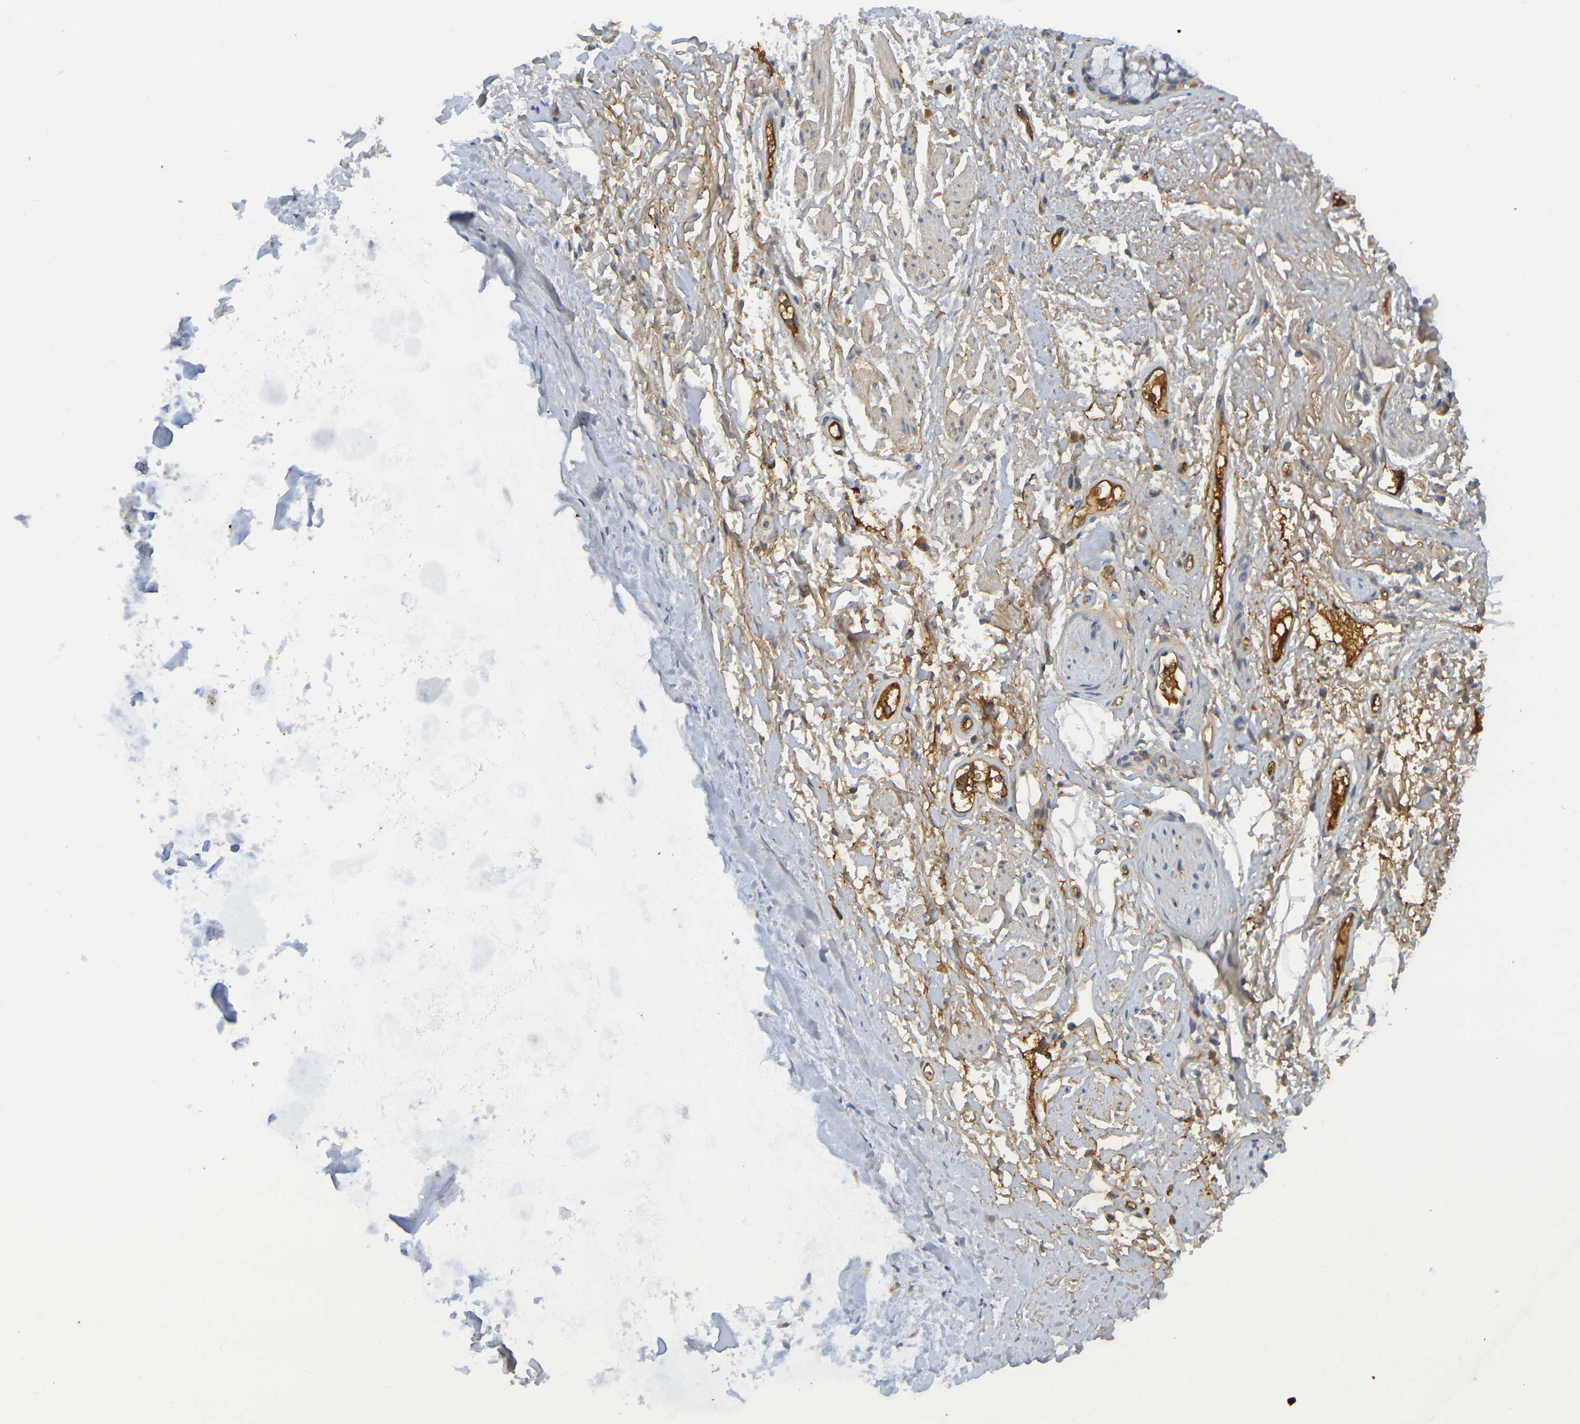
{"staining": {"intensity": "weak", "quantity": "25%-75%", "location": "cytoplasmic/membranous"}, "tissue": "adipose tissue", "cell_type": "Adipocytes", "image_type": "normal", "snomed": [{"axis": "morphology", "description": "Normal tissue, NOS"}, {"axis": "topography", "description": "Cartilage tissue"}, {"axis": "topography", "description": "Bronchus"}], "caption": "Adipocytes display low levels of weak cytoplasmic/membranous positivity in about 25%-75% of cells in unremarkable human adipose tissue.", "gene": "C1QA", "patient": {"sex": "female", "age": 73}}